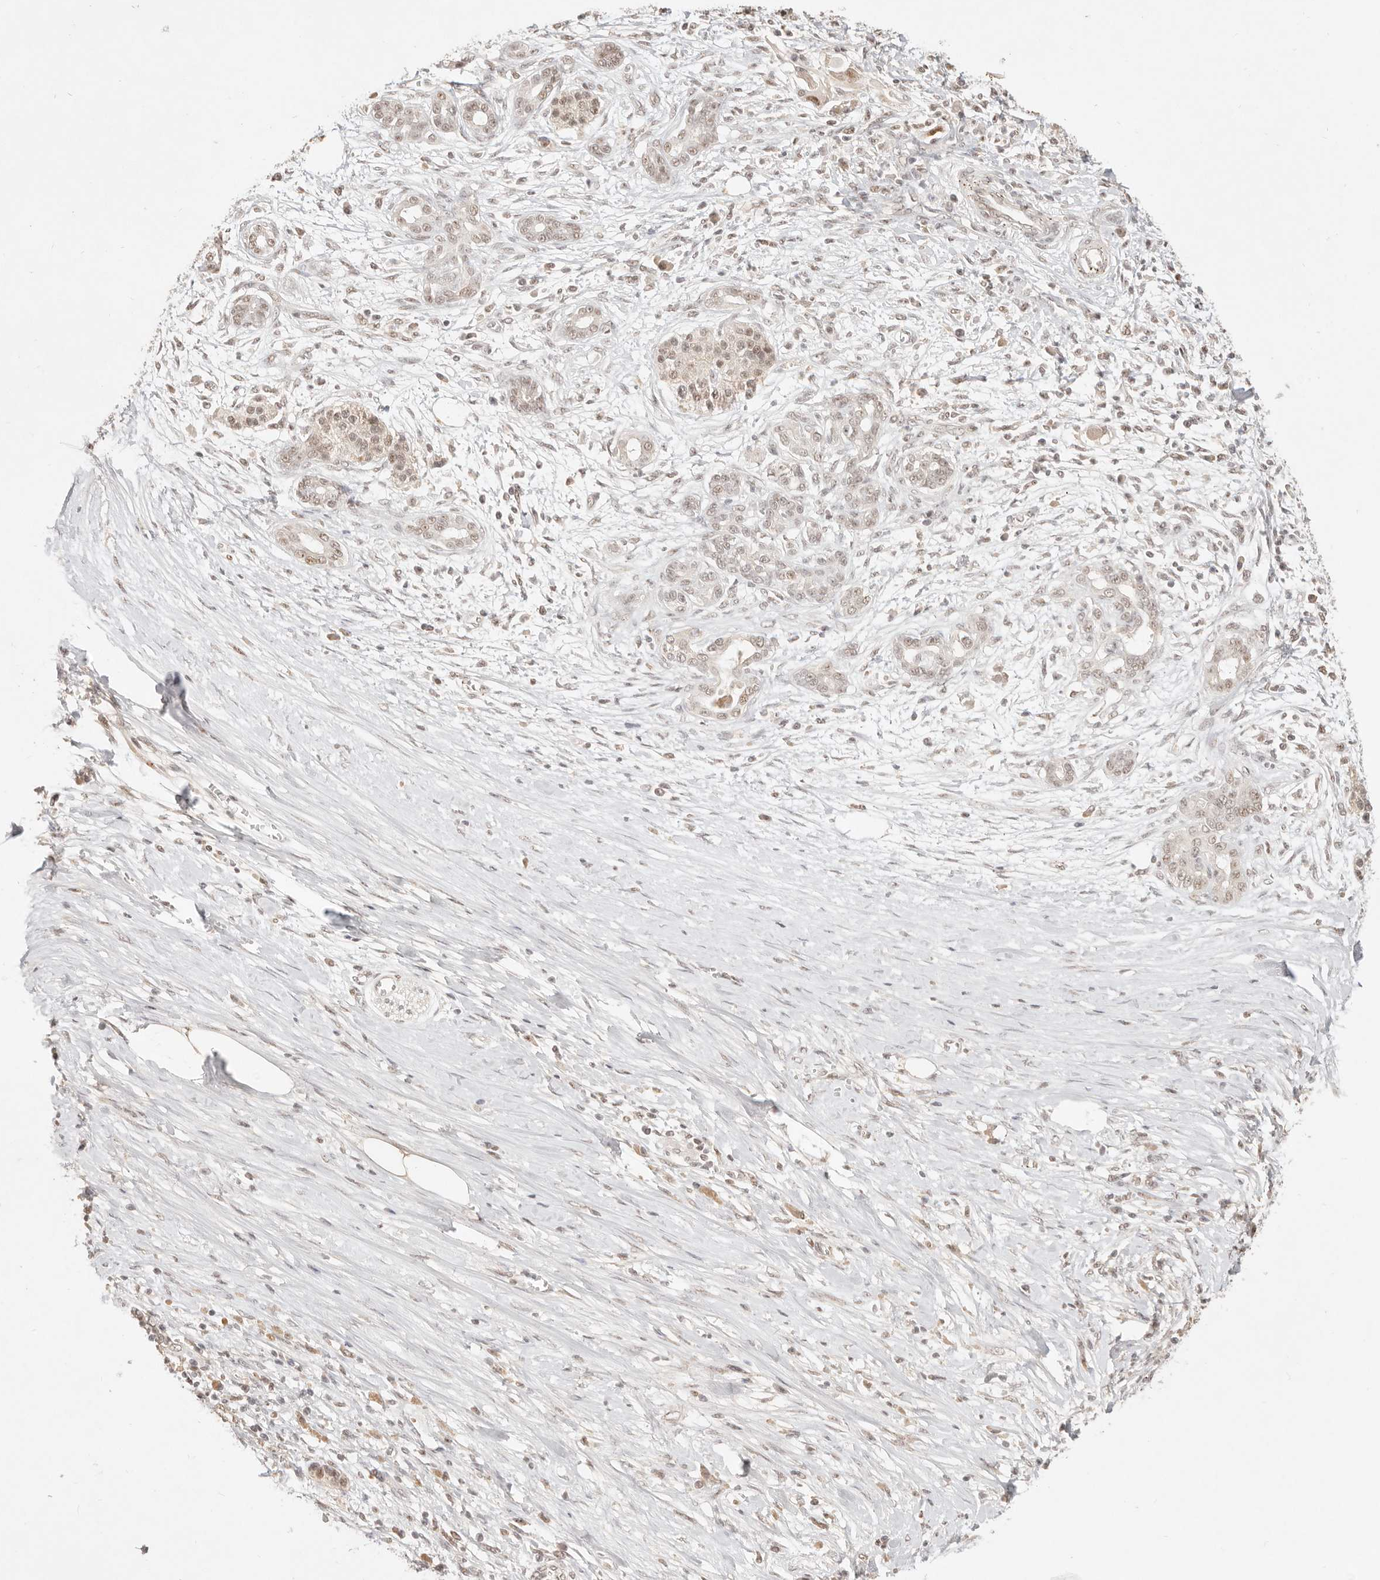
{"staining": {"intensity": "moderate", "quantity": ">75%", "location": "nuclear"}, "tissue": "pancreatic cancer", "cell_type": "Tumor cells", "image_type": "cancer", "snomed": [{"axis": "morphology", "description": "Adenocarcinoma, NOS"}, {"axis": "topography", "description": "Pancreas"}], "caption": "Immunohistochemical staining of adenocarcinoma (pancreatic) reveals moderate nuclear protein expression in approximately >75% of tumor cells.", "gene": "MEP1A", "patient": {"sex": "male", "age": 58}}